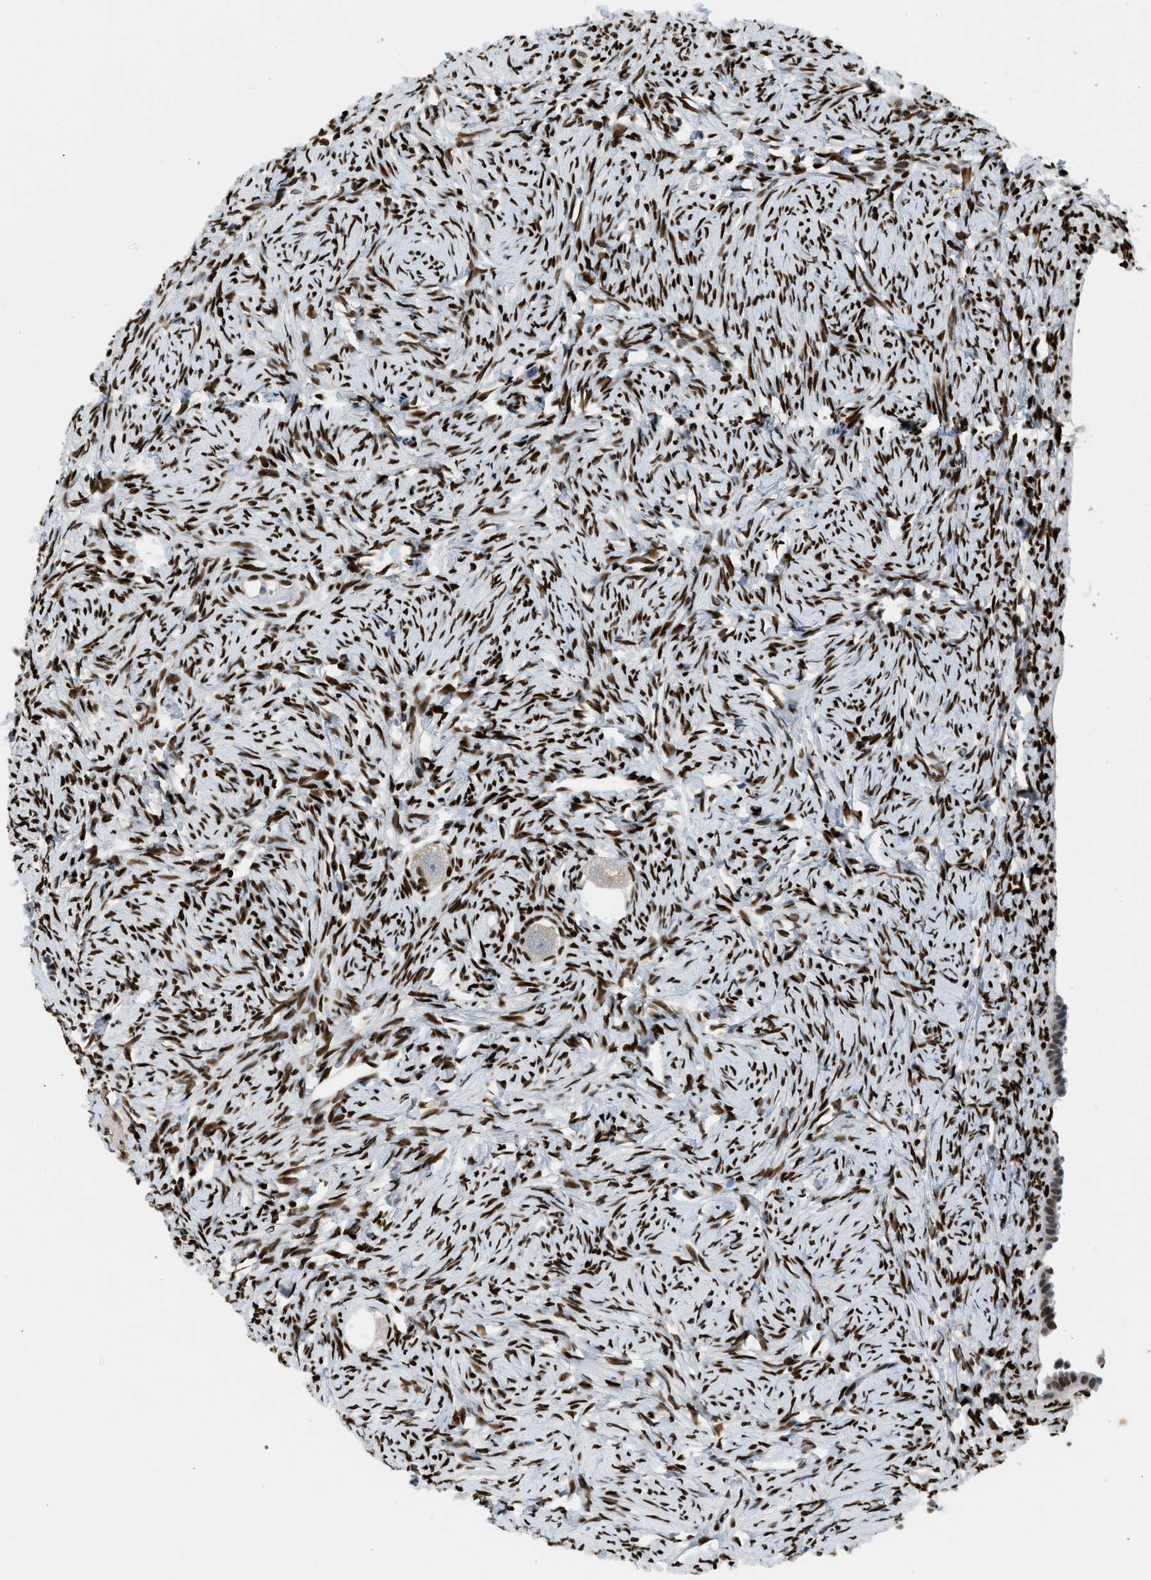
{"staining": {"intensity": "weak", "quantity": ">75%", "location": "cytoplasmic/membranous"}, "tissue": "ovary", "cell_type": "Follicle cells", "image_type": "normal", "snomed": [{"axis": "morphology", "description": "Normal tissue, NOS"}, {"axis": "topography", "description": "Ovary"}], "caption": "Immunohistochemical staining of benign human ovary shows >75% levels of weak cytoplasmic/membranous protein expression in approximately >75% of follicle cells.", "gene": "ZBTB20", "patient": {"sex": "female", "age": 33}}